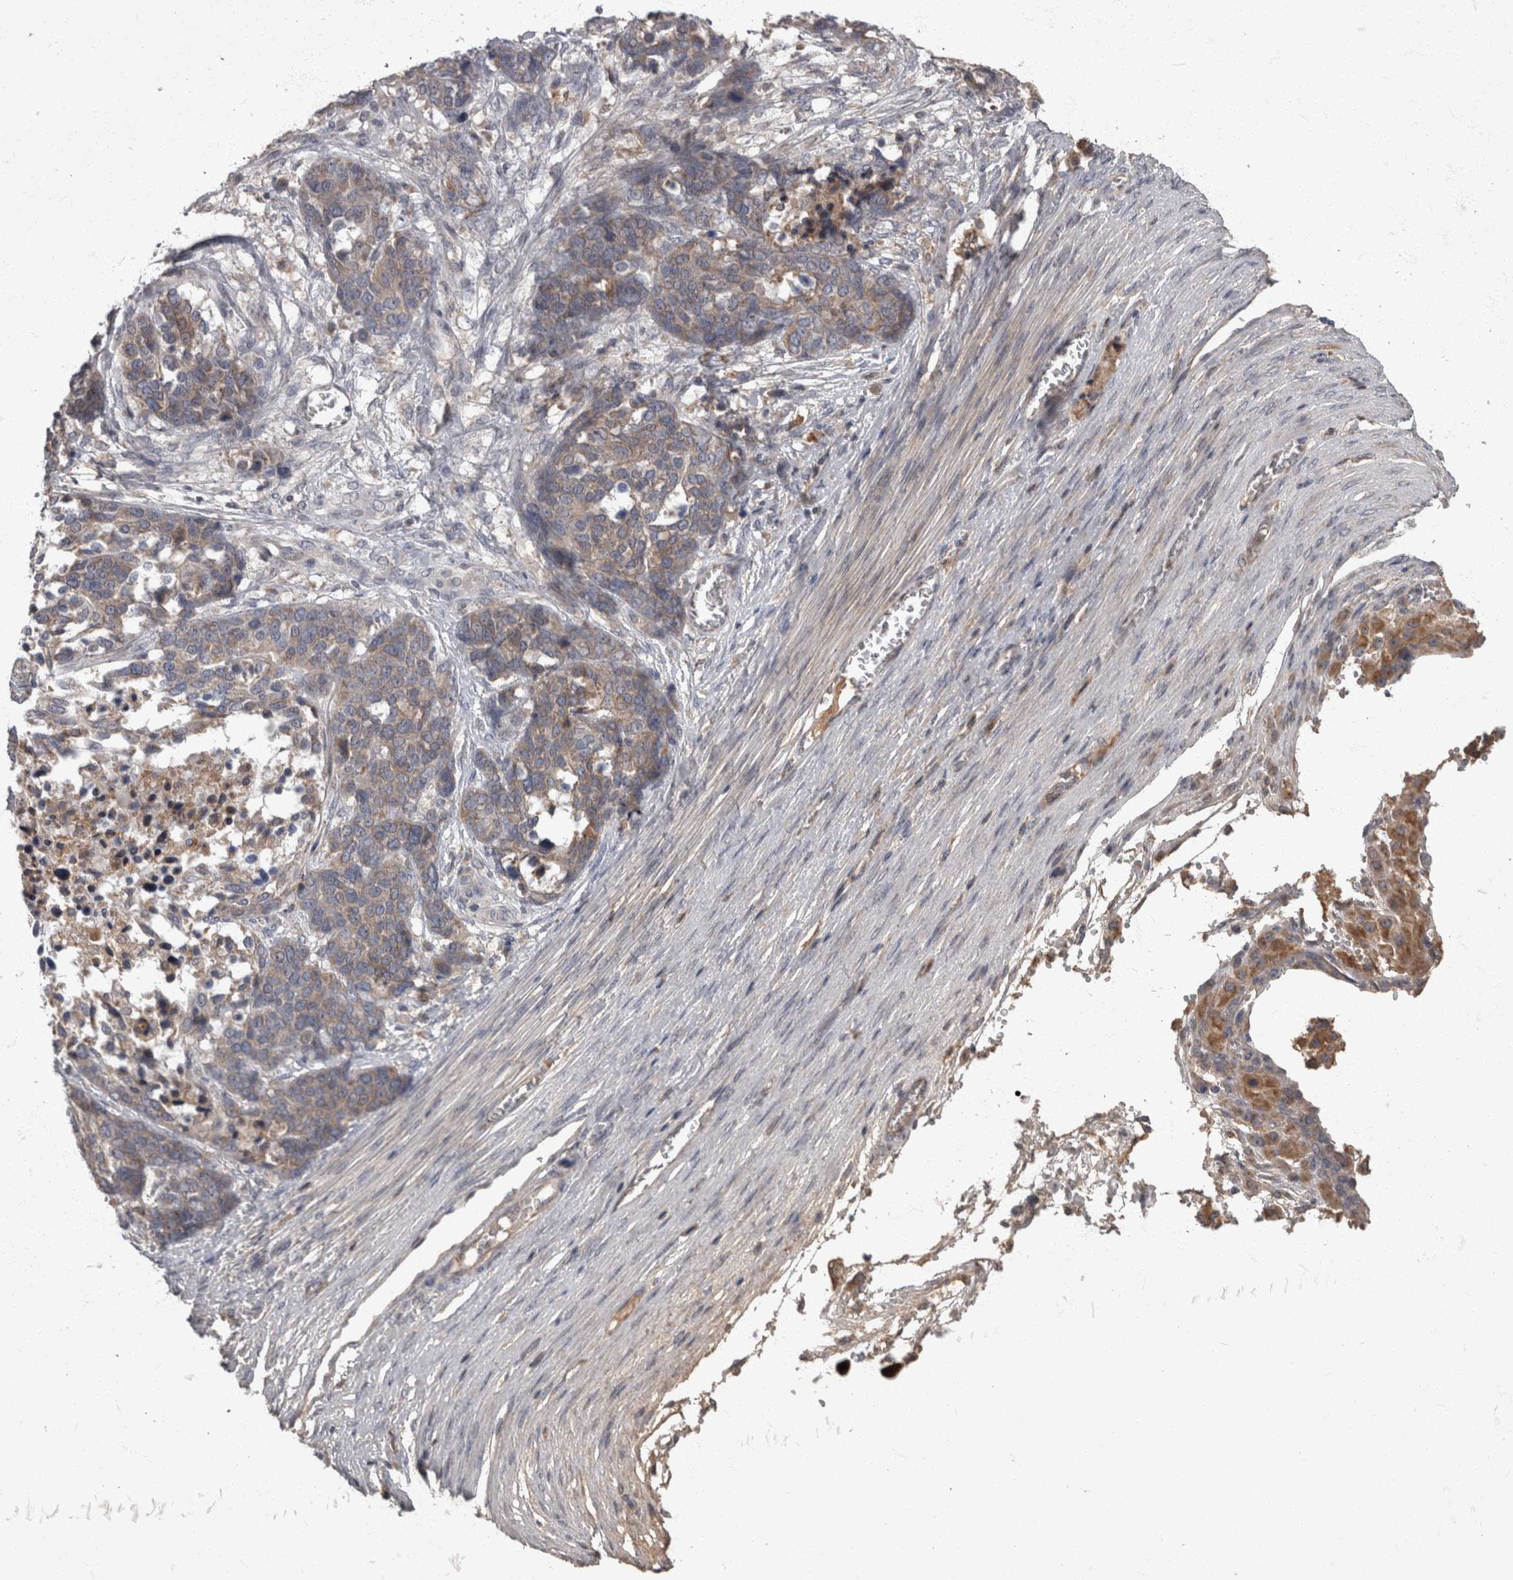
{"staining": {"intensity": "weak", "quantity": "25%-75%", "location": "cytoplasmic/membranous"}, "tissue": "ovarian cancer", "cell_type": "Tumor cells", "image_type": "cancer", "snomed": [{"axis": "morphology", "description": "Cystadenocarcinoma, serous, NOS"}, {"axis": "topography", "description": "Ovary"}], "caption": "Immunohistochemical staining of ovarian cancer shows low levels of weak cytoplasmic/membranous protein expression in about 25%-75% of tumor cells.", "gene": "PPP1R3C", "patient": {"sex": "female", "age": 44}}